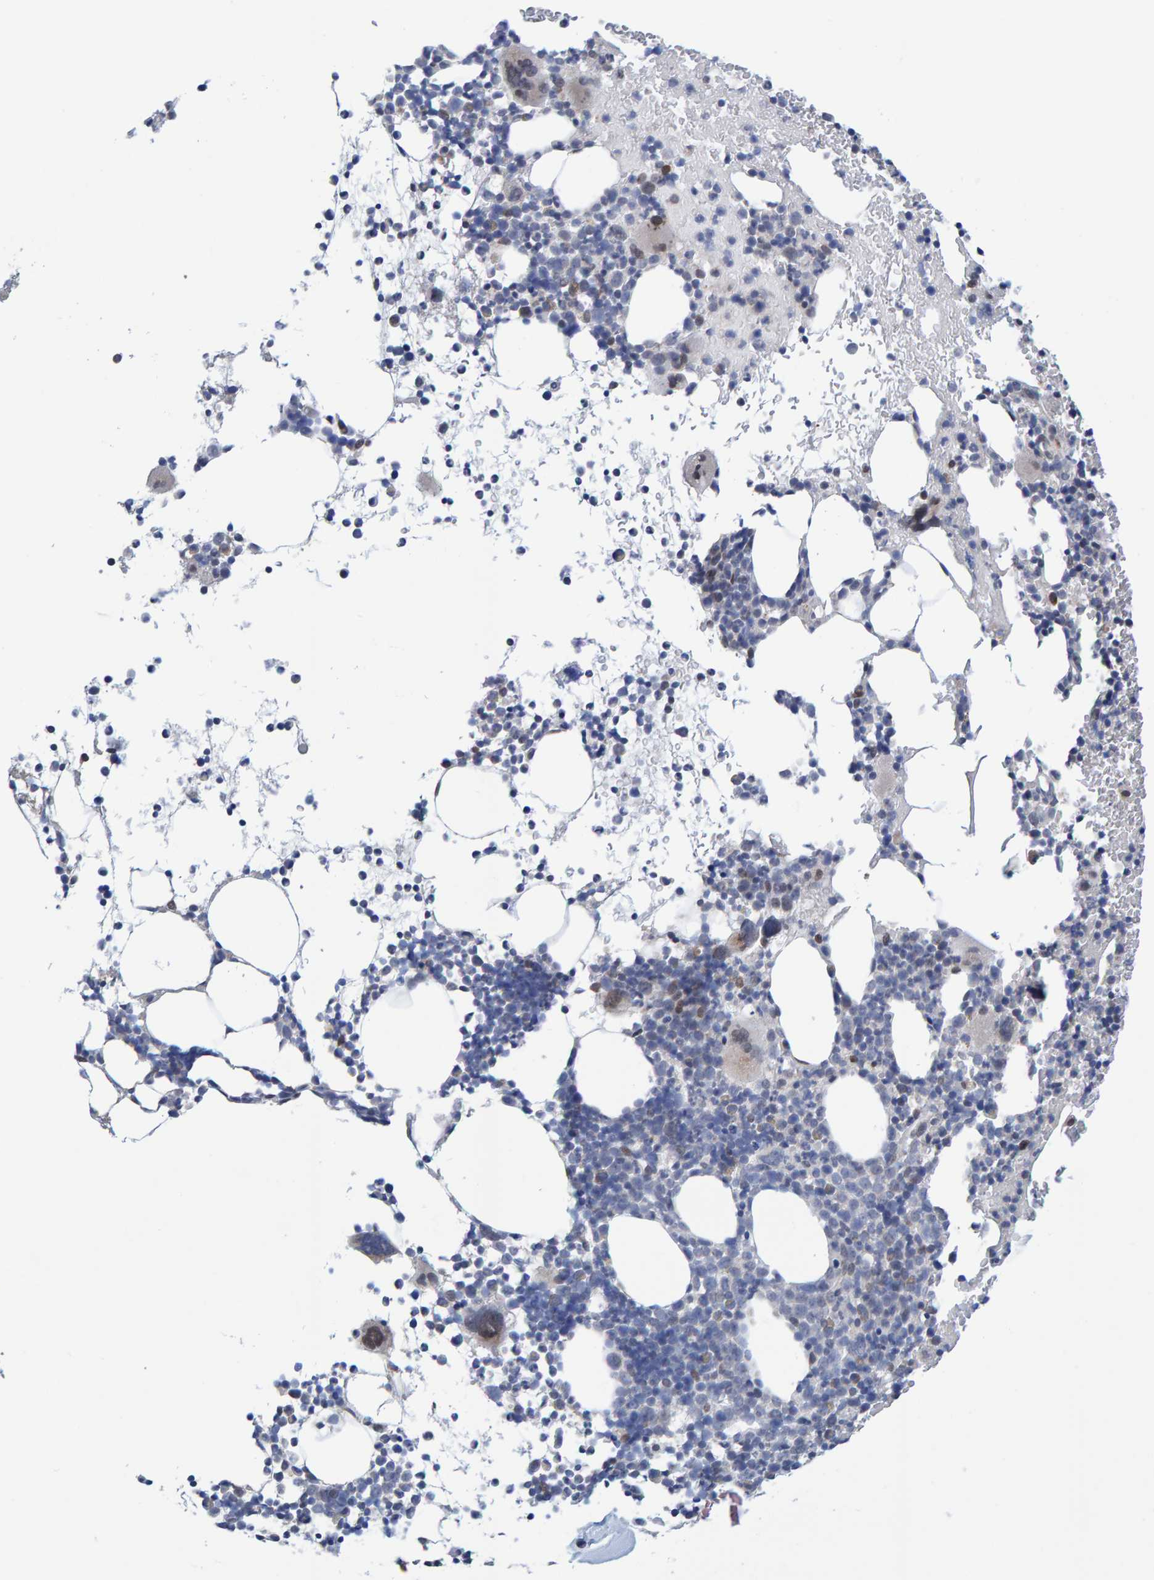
{"staining": {"intensity": "moderate", "quantity": "<25%", "location": "nuclear"}, "tissue": "bone marrow", "cell_type": "Hematopoietic cells", "image_type": "normal", "snomed": [{"axis": "morphology", "description": "Normal tissue, NOS"}, {"axis": "morphology", "description": "Inflammation, NOS"}, {"axis": "topography", "description": "Bone marrow"}], "caption": "A brown stain shows moderate nuclear positivity of a protein in hematopoietic cells of normal bone marrow. (Stains: DAB in brown, nuclei in blue, Microscopy: brightfield microscopy at high magnification).", "gene": "USP43", "patient": {"sex": "male", "age": 78}}